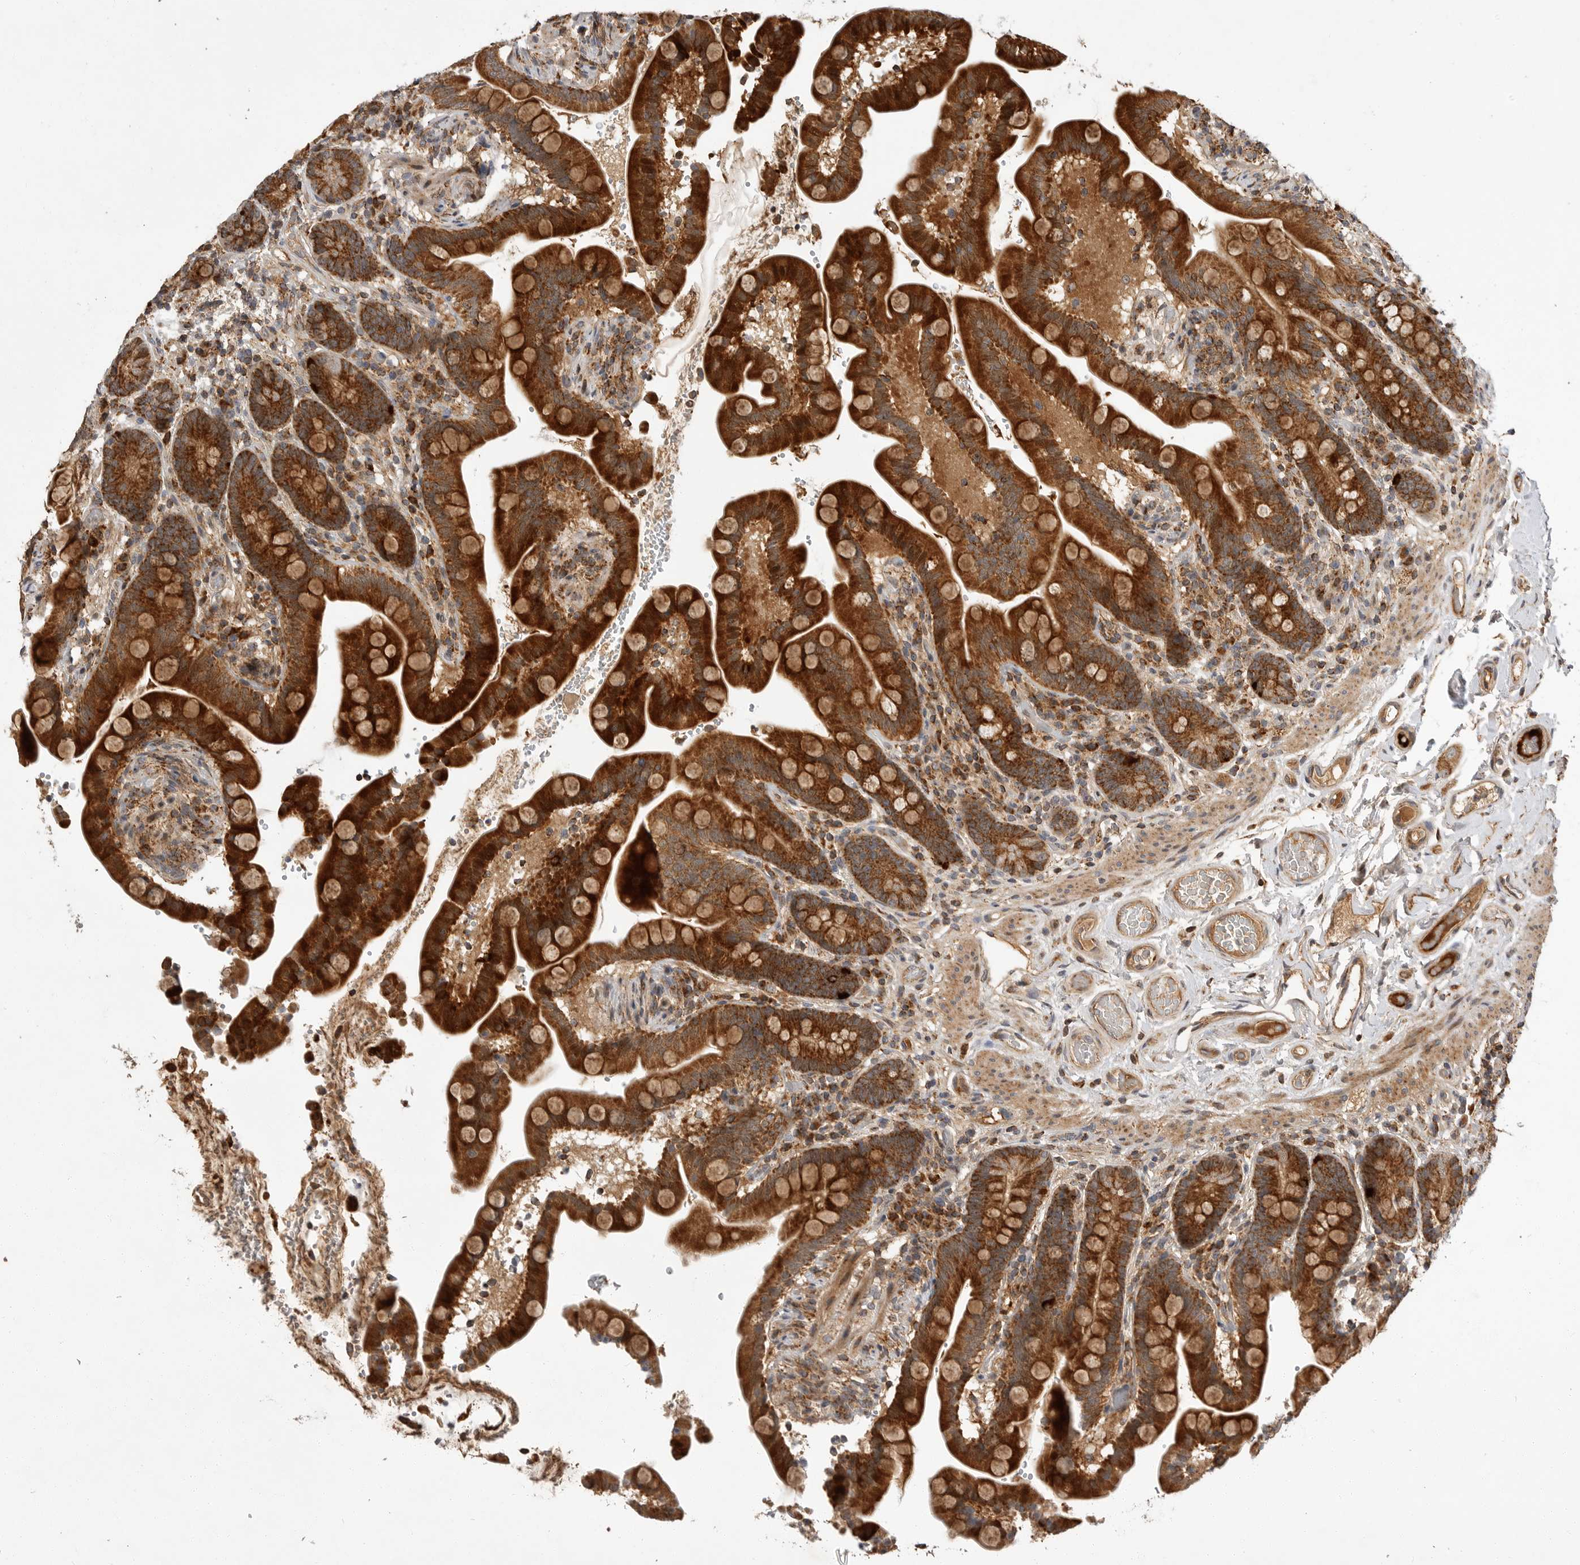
{"staining": {"intensity": "moderate", "quantity": ">75%", "location": "cytoplasmic/membranous"}, "tissue": "colon", "cell_type": "Endothelial cells", "image_type": "normal", "snomed": [{"axis": "morphology", "description": "Normal tissue, NOS"}, {"axis": "topography", "description": "Smooth muscle"}, {"axis": "topography", "description": "Colon"}], "caption": "A histopathology image showing moderate cytoplasmic/membranous positivity in about >75% of endothelial cells in normal colon, as visualized by brown immunohistochemical staining.", "gene": "KYAT3", "patient": {"sex": "male", "age": 73}}